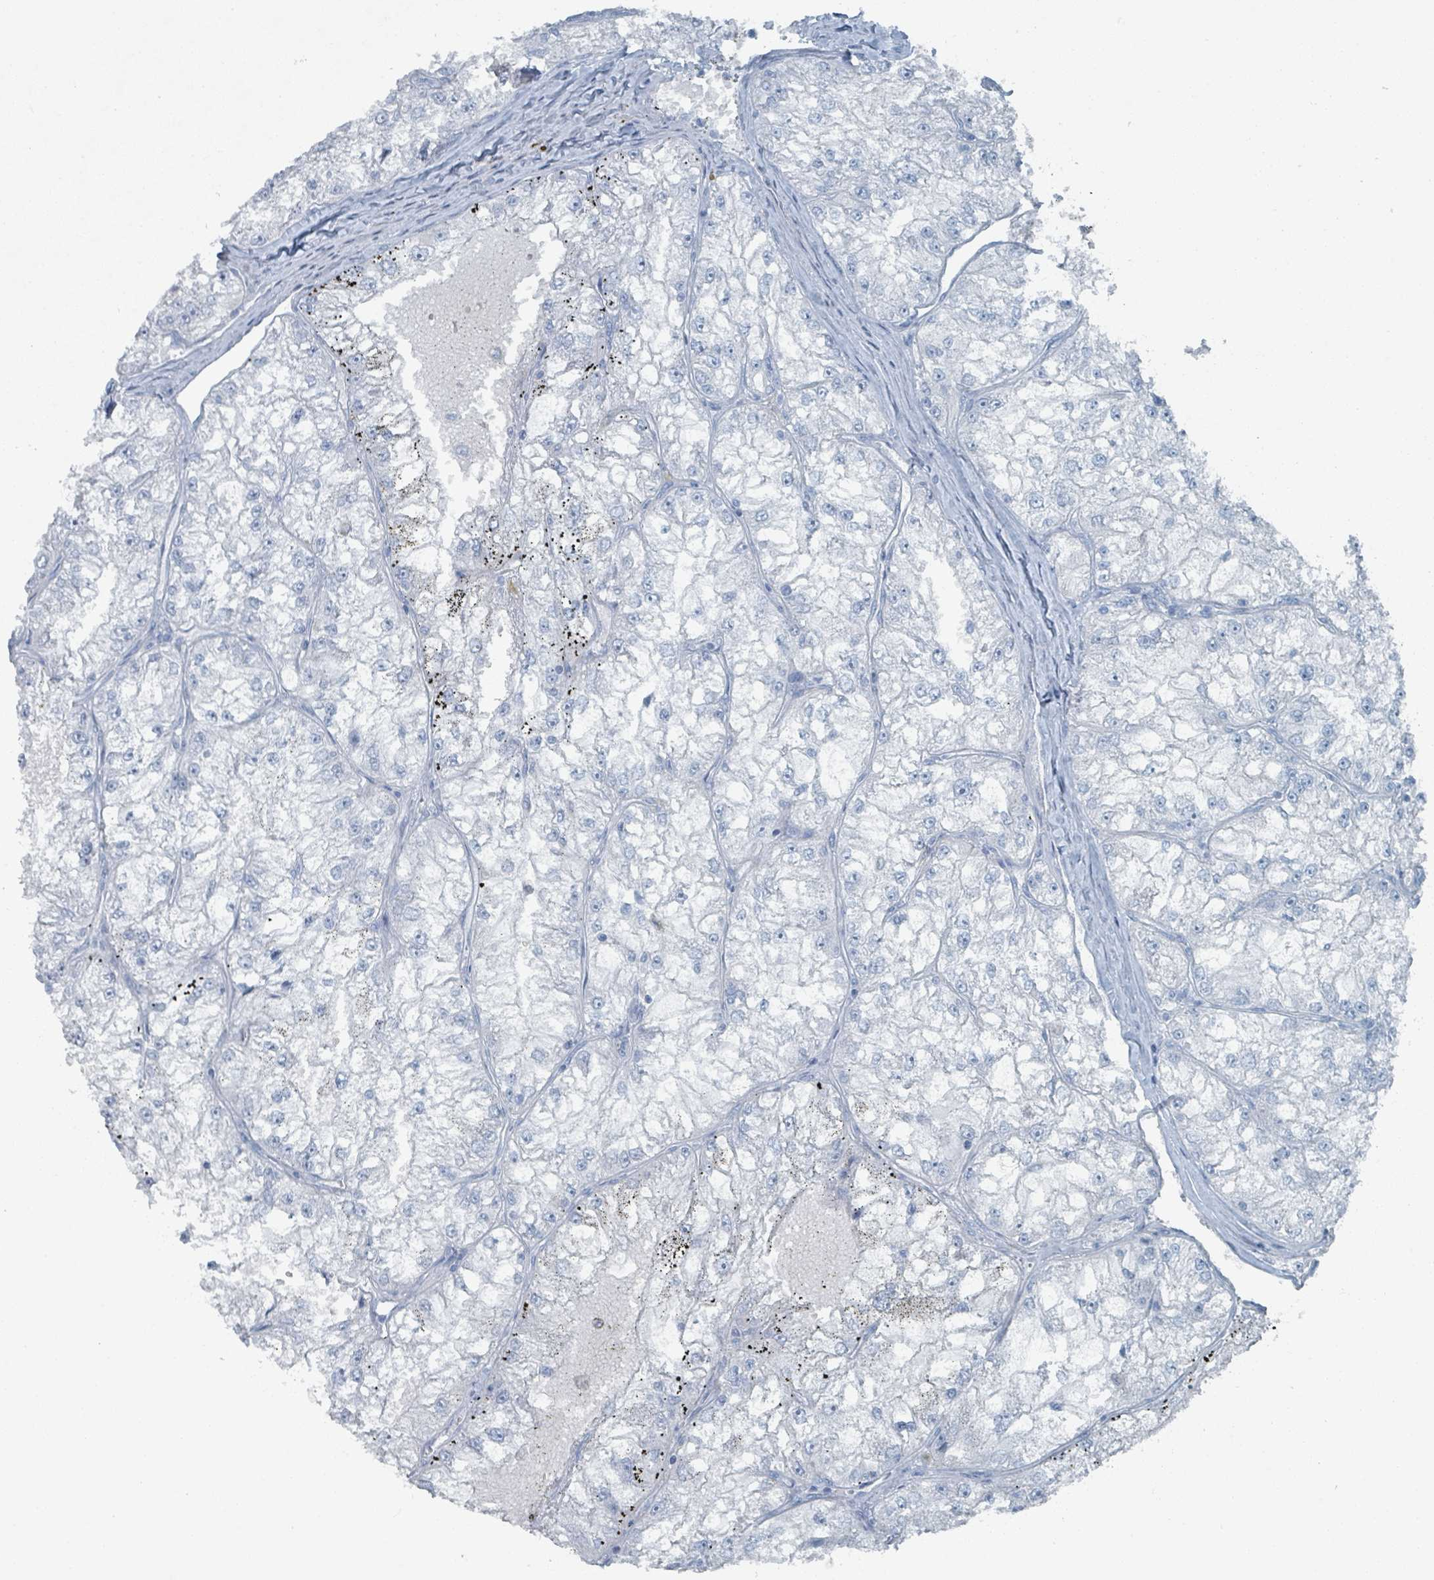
{"staining": {"intensity": "negative", "quantity": "none", "location": "none"}, "tissue": "renal cancer", "cell_type": "Tumor cells", "image_type": "cancer", "snomed": [{"axis": "morphology", "description": "Adenocarcinoma, NOS"}, {"axis": "topography", "description": "Kidney"}], "caption": "Histopathology image shows no protein staining in tumor cells of renal cancer (adenocarcinoma) tissue. (DAB IHC, high magnification).", "gene": "GAMT", "patient": {"sex": "female", "age": 72}}